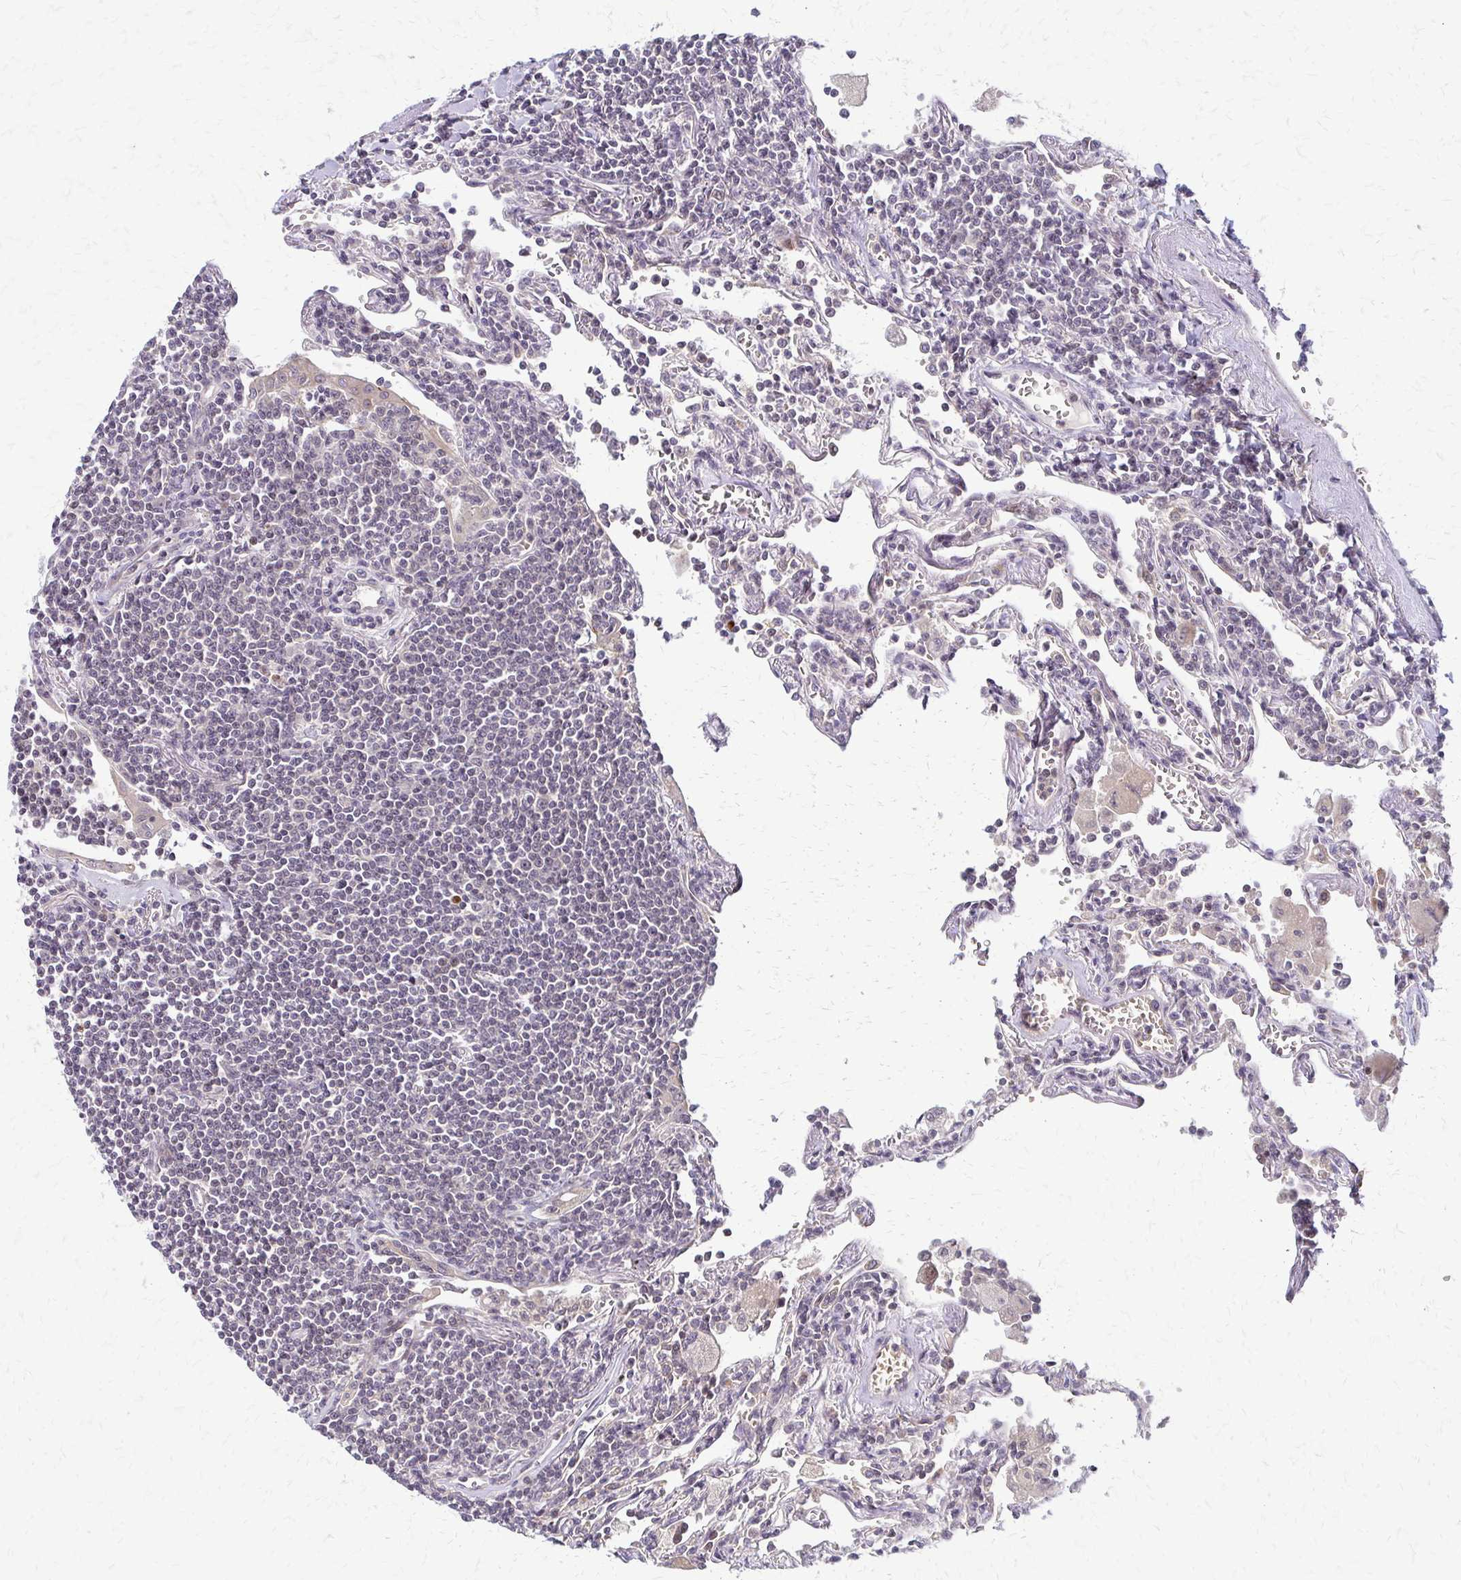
{"staining": {"intensity": "negative", "quantity": "none", "location": "none"}, "tissue": "lymphoma", "cell_type": "Tumor cells", "image_type": "cancer", "snomed": [{"axis": "morphology", "description": "Malignant lymphoma, non-Hodgkin's type, Low grade"}, {"axis": "topography", "description": "Lung"}], "caption": "Tumor cells show no significant protein positivity in low-grade malignant lymphoma, non-Hodgkin's type.", "gene": "TRIR", "patient": {"sex": "female", "age": 71}}